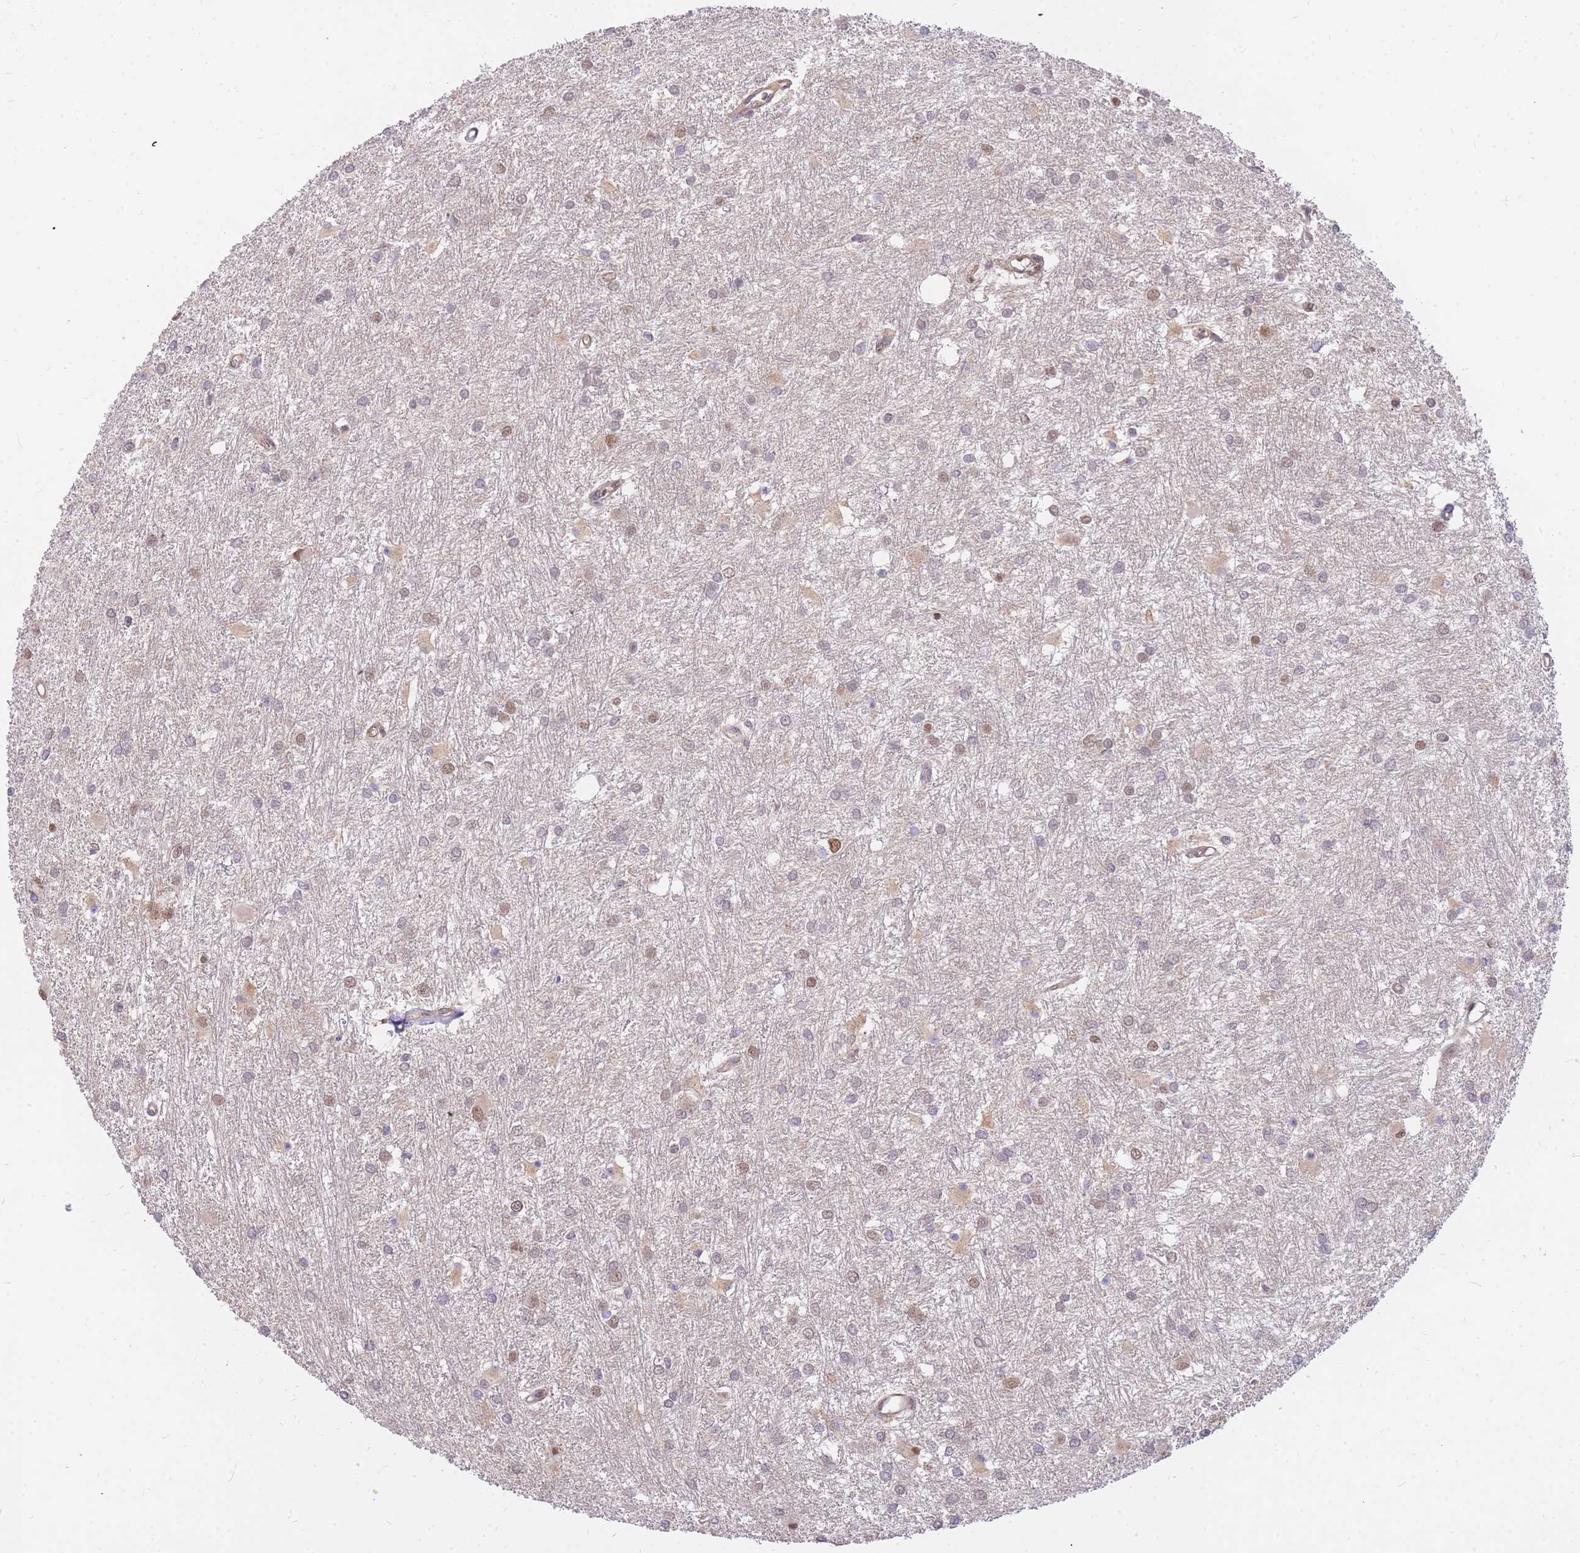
{"staining": {"intensity": "moderate", "quantity": "<25%", "location": "nuclear"}, "tissue": "glioma", "cell_type": "Tumor cells", "image_type": "cancer", "snomed": [{"axis": "morphology", "description": "Glioma, malignant, High grade"}, {"axis": "topography", "description": "Brain"}], "caption": "Tumor cells show low levels of moderate nuclear expression in approximately <25% of cells in human glioma.", "gene": "TLE2", "patient": {"sex": "female", "age": 50}}